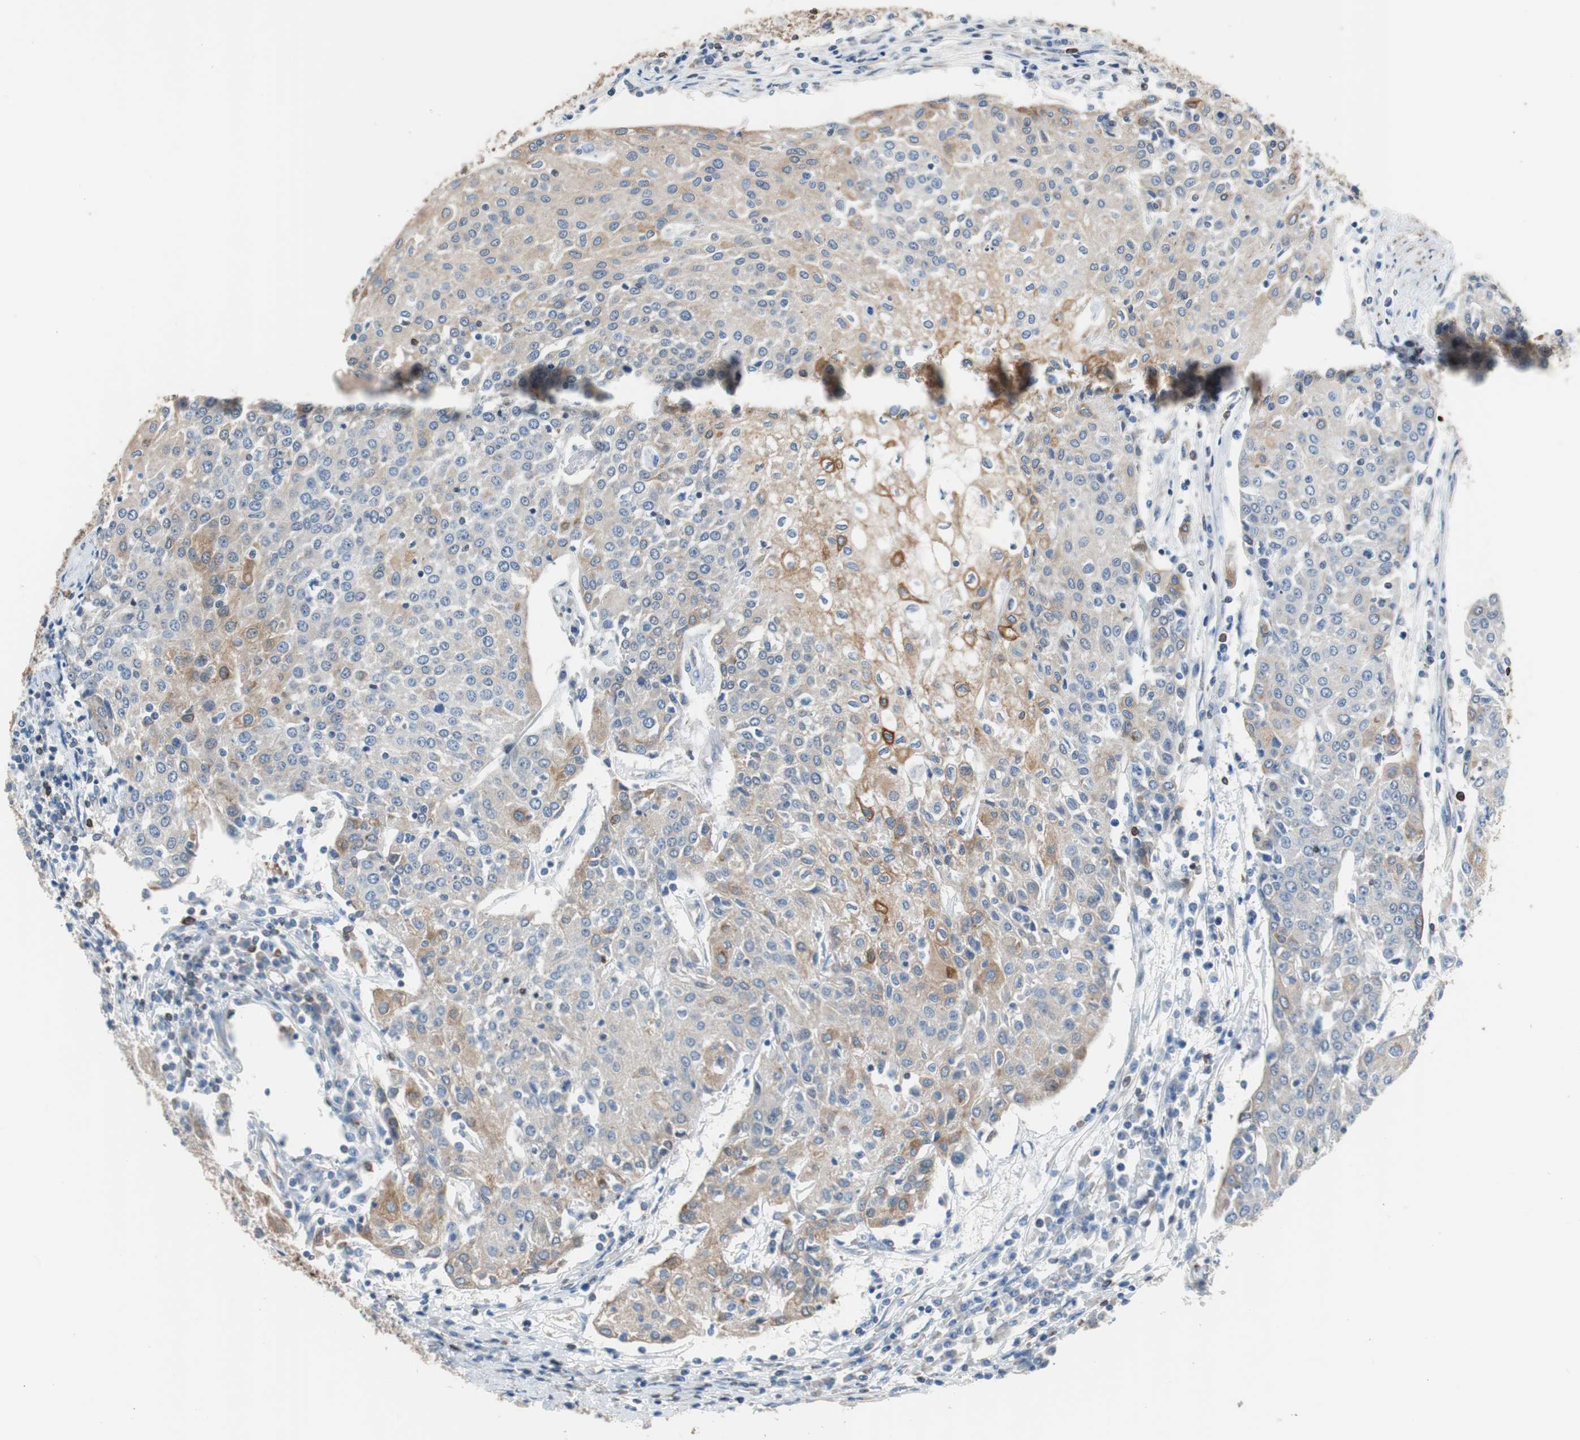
{"staining": {"intensity": "weak", "quantity": ">75%", "location": "cytoplasmic/membranous"}, "tissue": "urothelial cancer", "cell_type": "Tumor cells", "image_type": "cancer", "snomed": [{"axis": "morphology", "description": "Urothelial carcinoma, High grade"}, {"axis": "topography", "description": "Urinary bladder"}], "caption": "This micrograph reveals urothelial cancer stained with immunohistochemistry to label a protein in brown. The cytoplasmic/membranous of tumor cells show weak positivity for the protein. Nuclei are counter-stained blue.", "gene": "PBXIP1", "patient": {"sex": "female", "age": 85}}